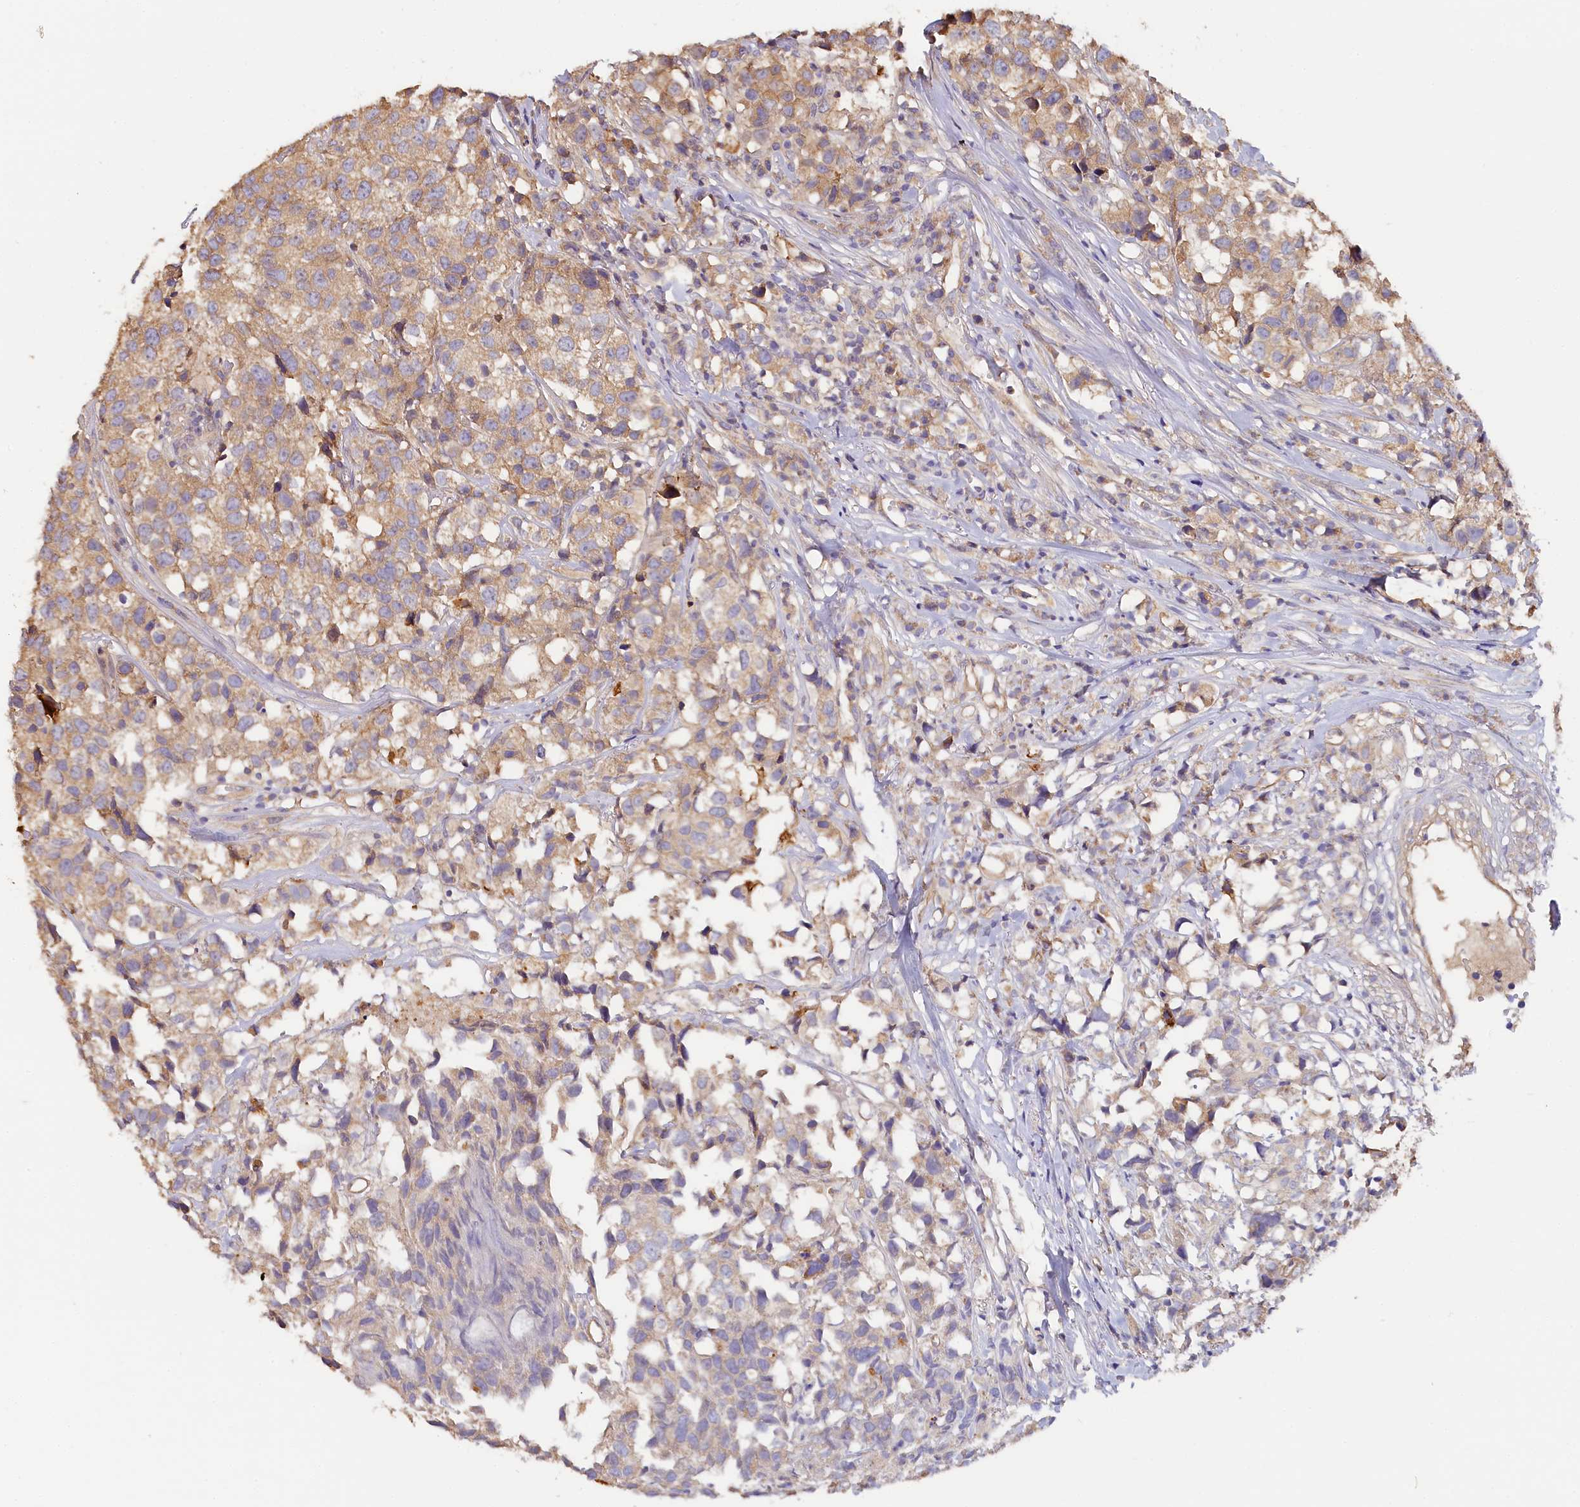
{"staining": {"intensity": "moderate", "quantity": "25%-75%", "location": "cytoplasmic/membranous"}, "tissue": "urothelial cancer", "cell_type": "Tumor cells", "image_type": "cancer", "snomed": [{"axis": "morphology", "description": "Urothelial carcinoma, High grade"}, {"axis": "topography", "description": "Urinary bladder"}], "caption": "Immunohistochemical staining of human urothelial carcinoma (high-grade) demonstrates moderate cytoplasmic/membranous protein expression in approximately 25%-75% of tumor cells.", "gene": "KATNB1", "patient": {"sex": "female", "age": 75}}